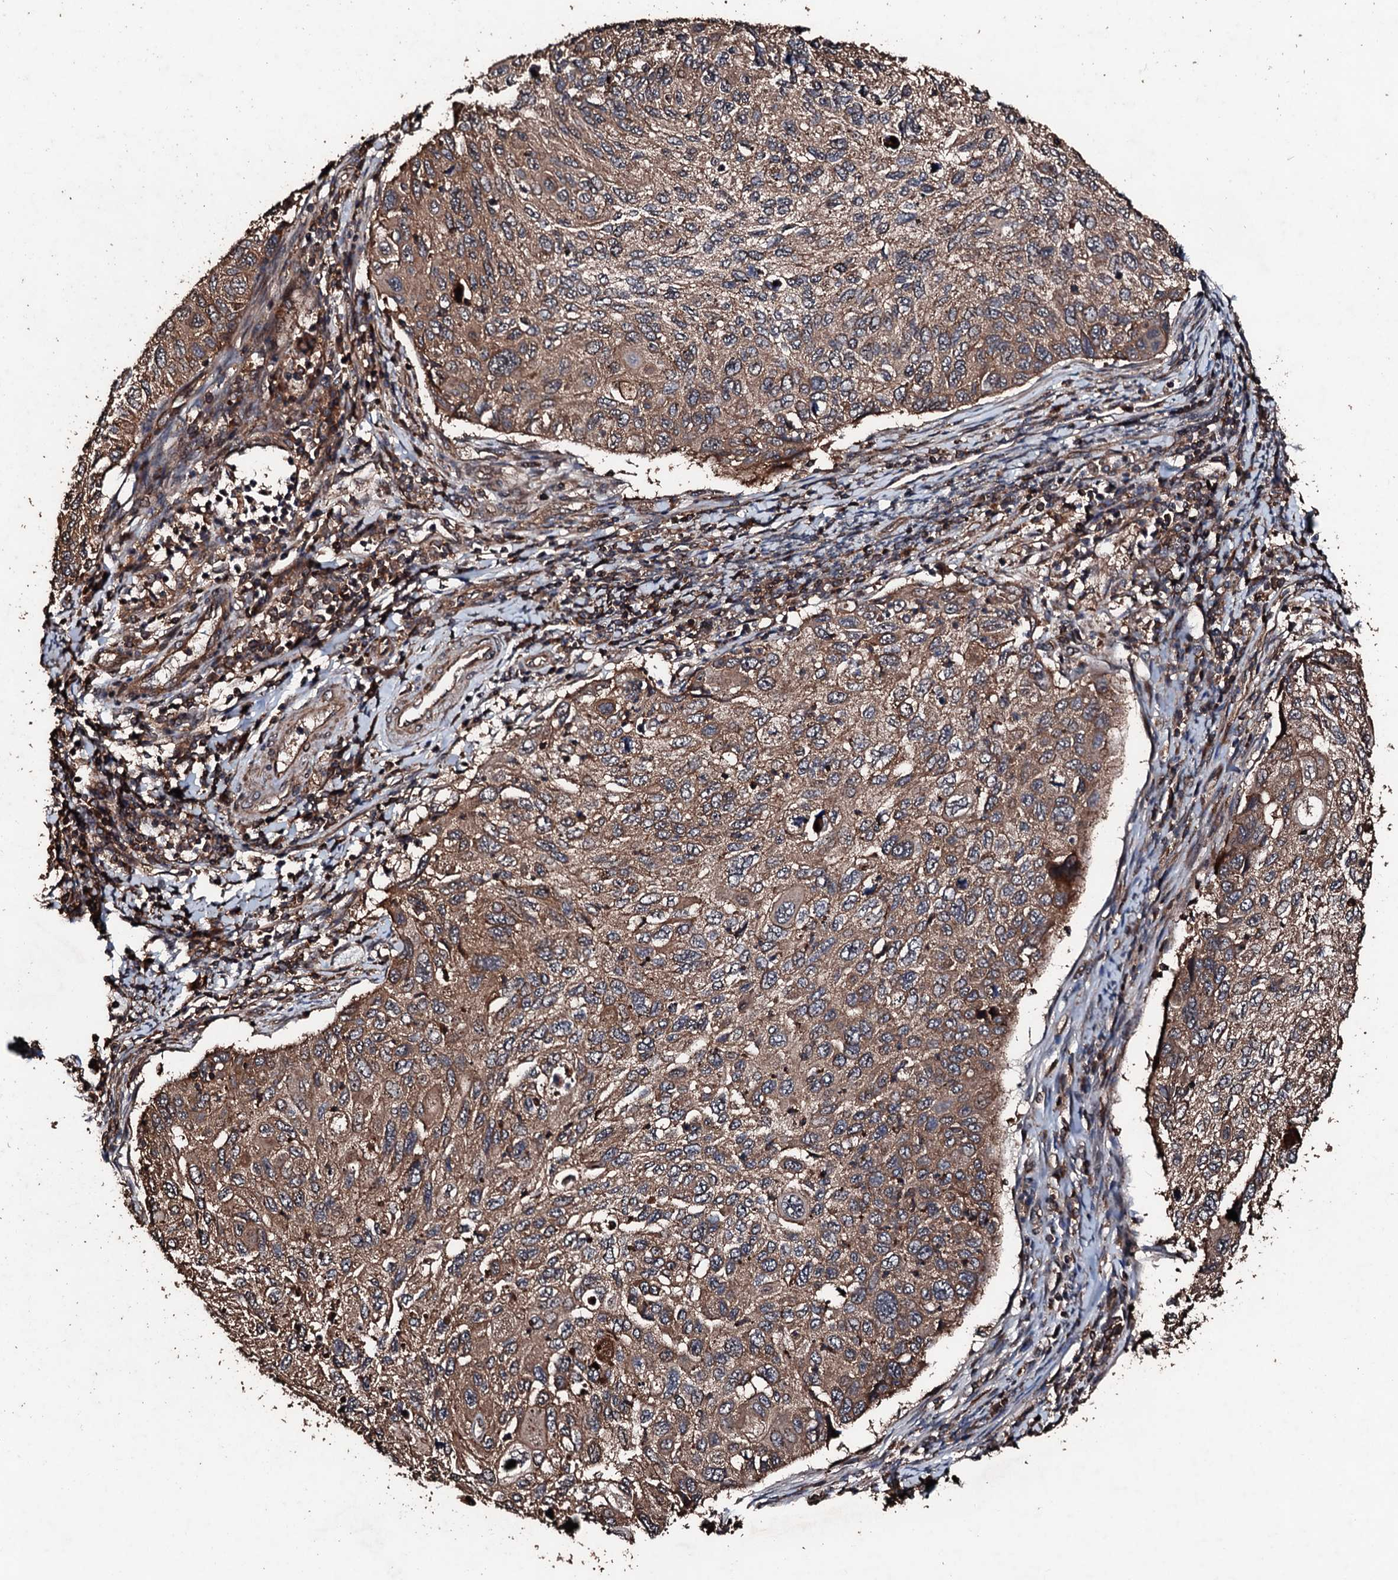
{"staining": {"intensity": "moderate", "quantity": ">75%", "location": "cytoplasmic/membranous"}, "tissue": "cervical cancer", "cell_type": "Tumor cells", "image_type": "cancer", "snomed": [{"axis": "morphology", "description": "Squamous cell carcinoma, NOS"}, {"axis": "topography", "description": "Cervix"}], "caption": "Squamous cell carcinoma (cervical) stained with DAB immunohistochemistry (IHC) shows medium levels of moderate cytoplasmic/membranous positivity in about >75% of tumor cells. (DAB (3,3'-diaminobenzidine) IHC, brown staining for protein, blue staining for nuclei).", "gene": "KIF18A", "patient": {"sex": "female", "age": 70}}